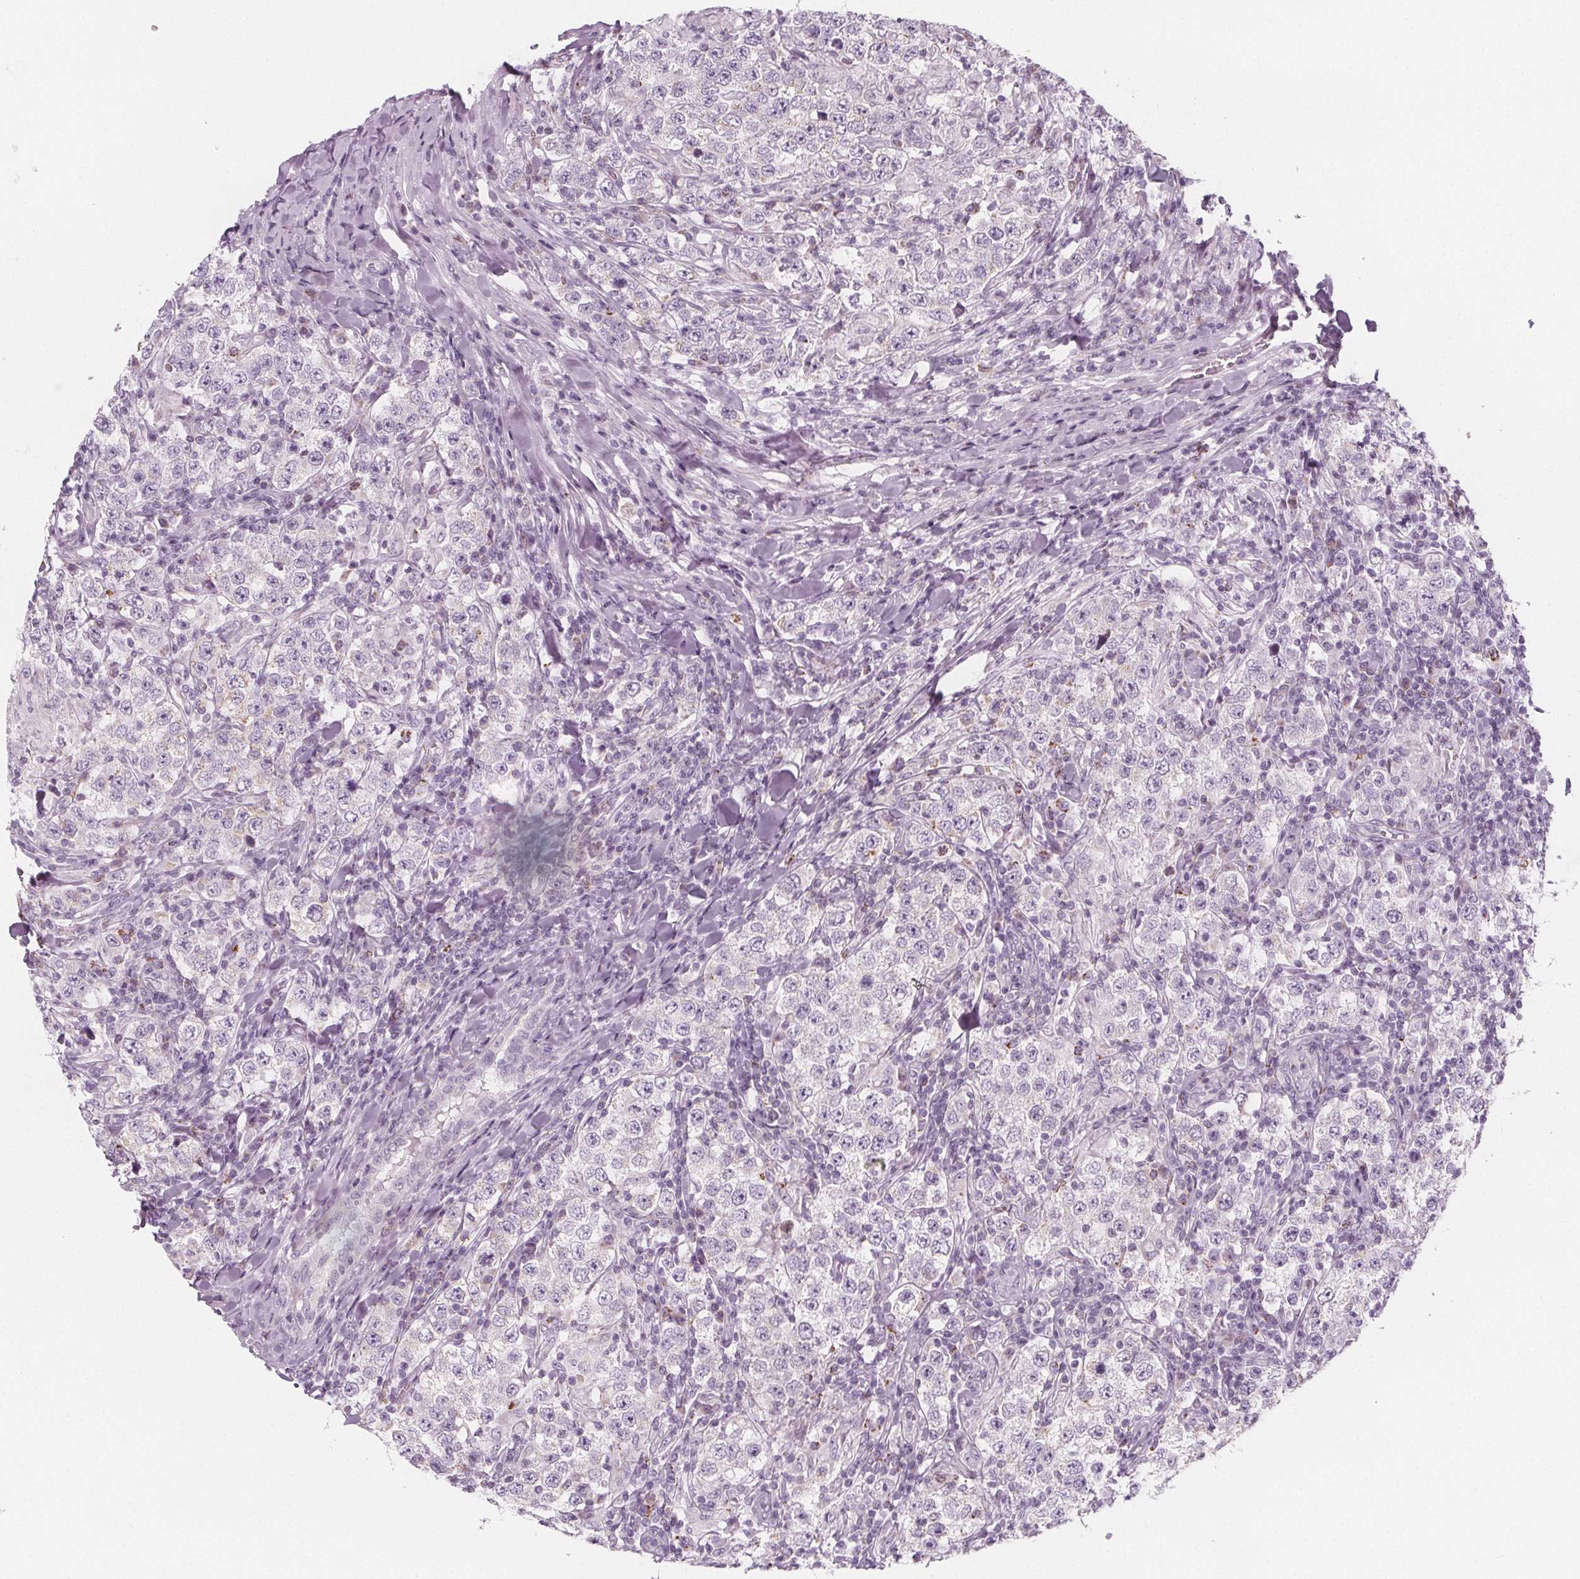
{"staining": {"intensity": "negative", "quantity": "none", "location": "none"}, "tissue": "testis cancer", "cell_type": "Tumor cells", "image_type": "cancer", "snomed": [{"axis": "morphology", "description": "Seminoma, NOS"}, {"axis": "morphology", "description": "Carcinoma, Embryonal, NOS"}, {"axis": "topography", "description": "Testis"}], "caption": "Tumor cells are negative for protein expression in human embryonal carcinoma (testis).", "gene": "IL17C", "patient": {"sex": "male", "age": 41}}